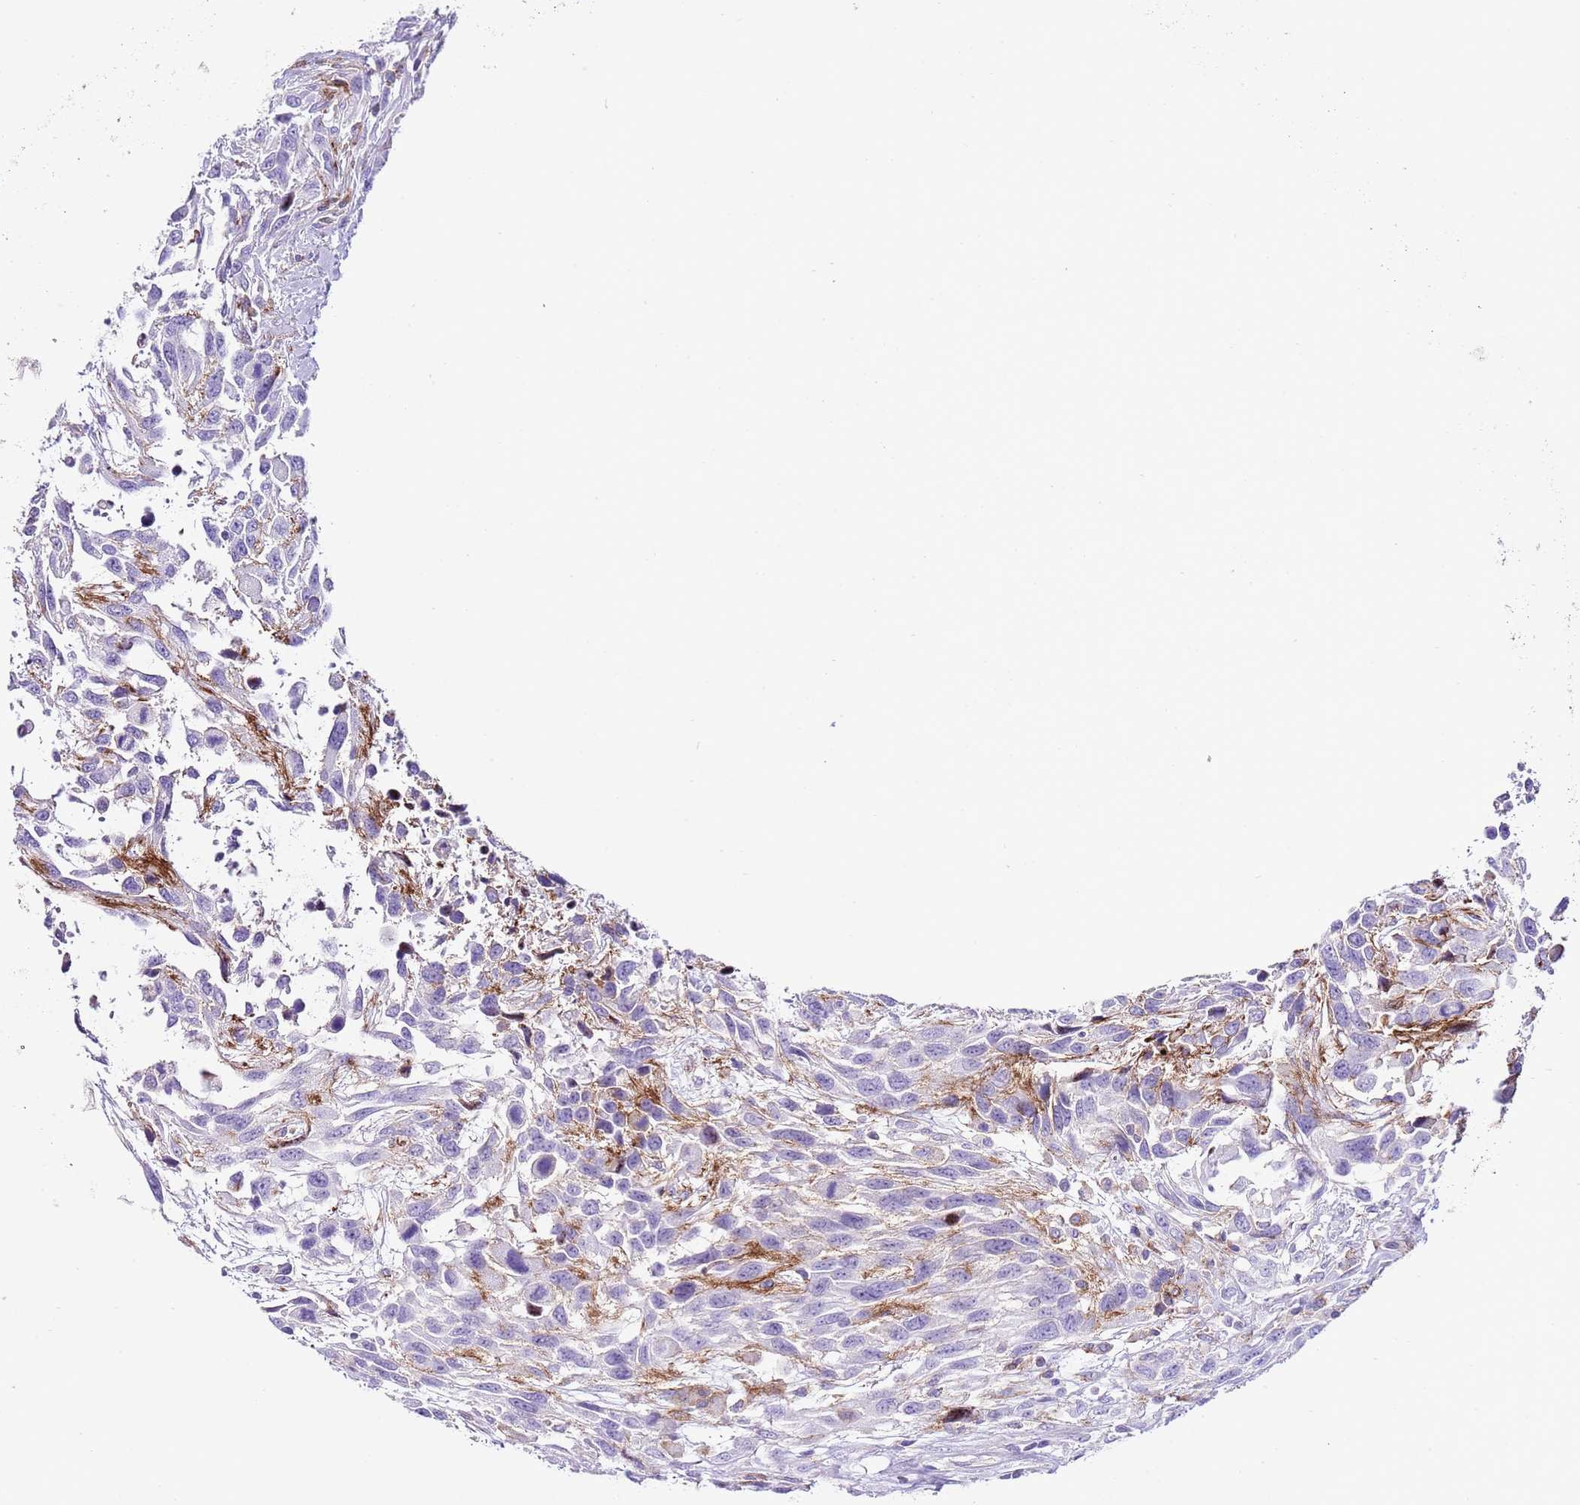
{"staining": {"intensity": "negative", "quantity": "none", "location": "none"}, "tissue": "urothelial cancer", "cell_type": "Tumor cells", "image_type": "cancer", "snomed": [{"axis": "morphology", "description": "Urothelial carcinoma, High grade"}, {"axis": "topography", "description": "Urinary bladder"}], "caption": "There is no significant staining in tumor cells of high-grade urothelial carcinoma.", "gene": "ALDH3A1", "patient": {"sex": "female", "age": 70}}